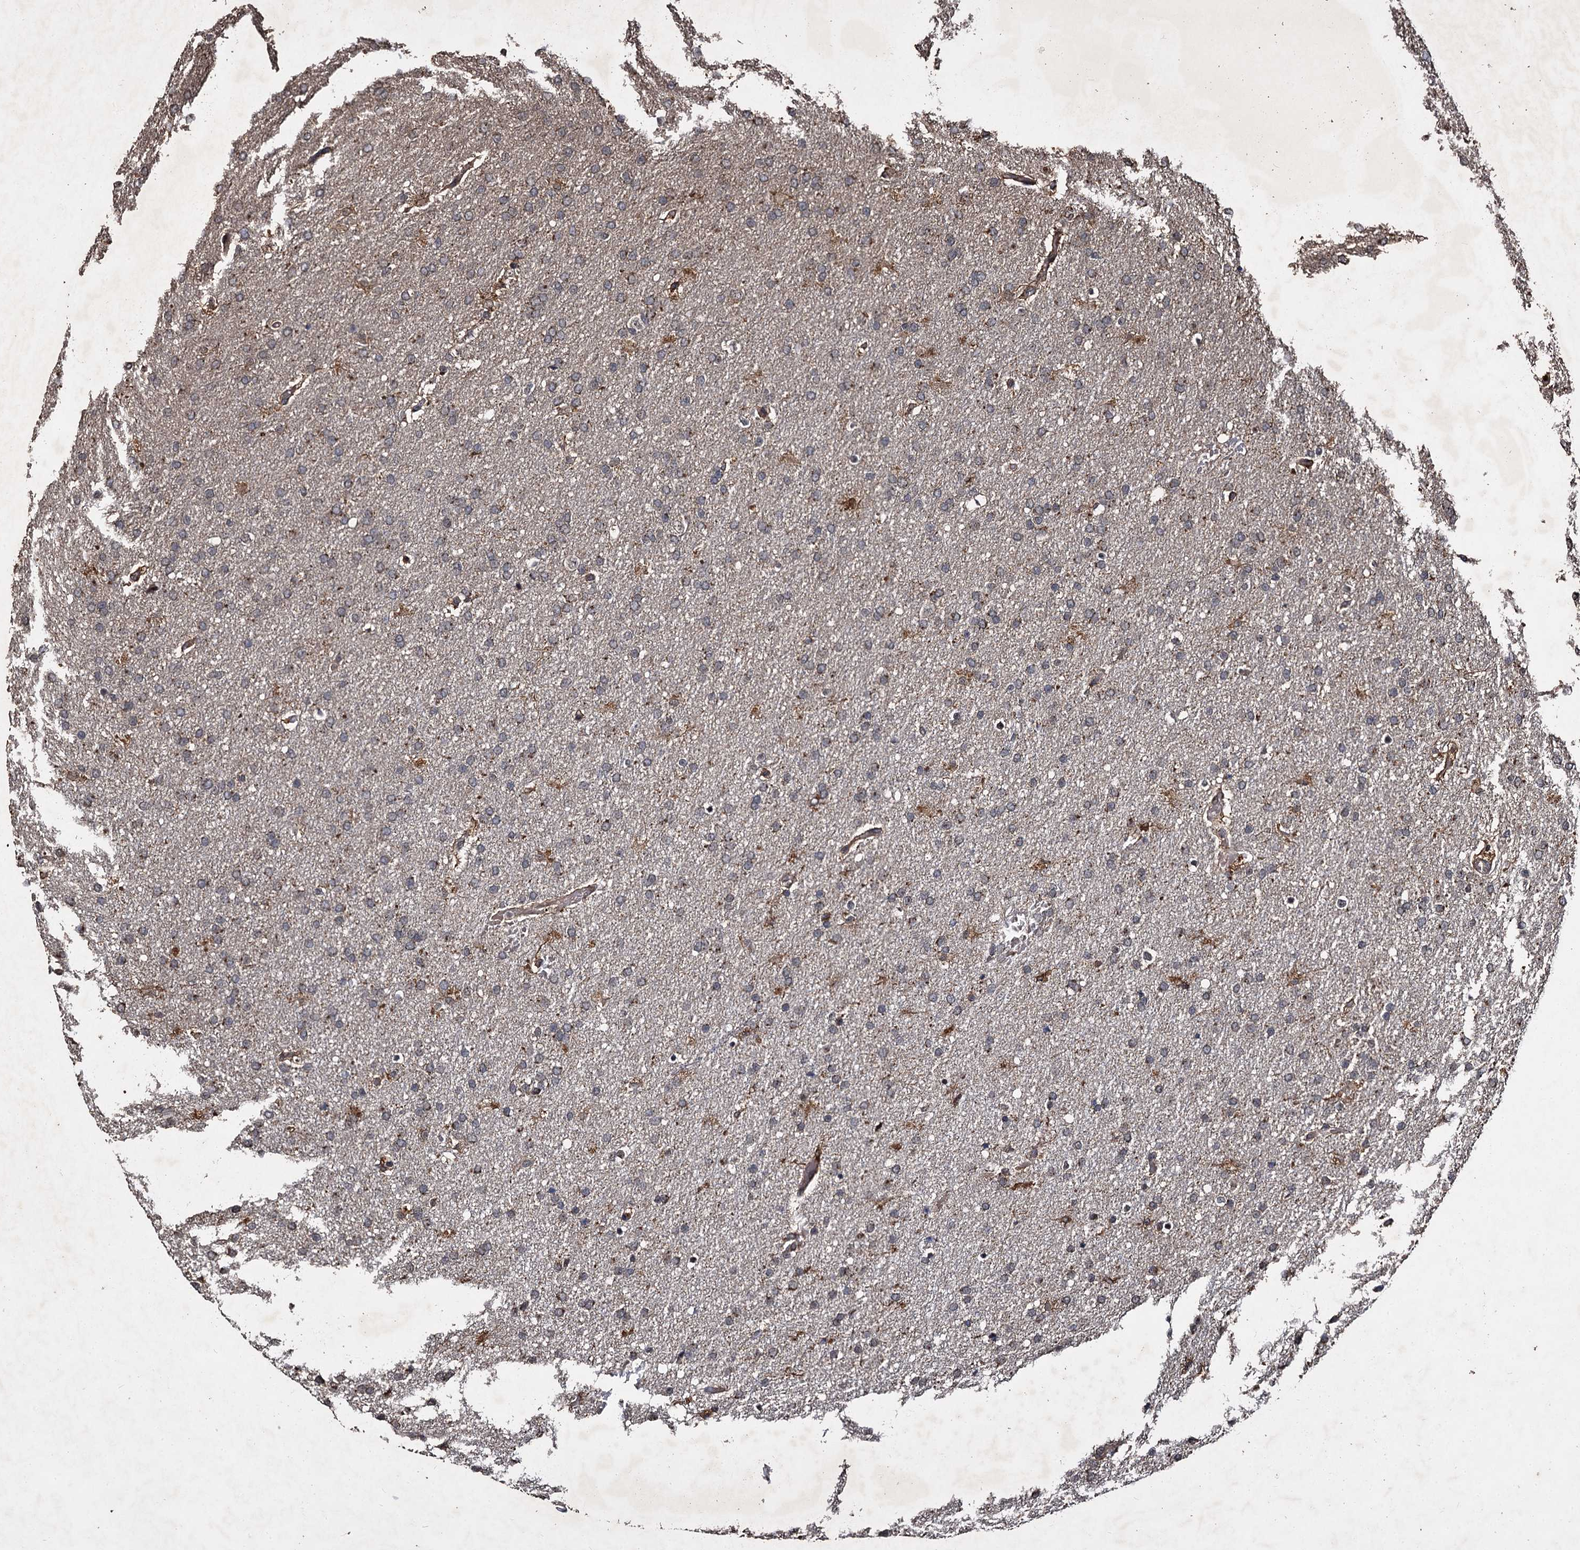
{"staining": {"intensity": "weak", "quantity": "25%-75%", "location": "cytoplasmic/membranous"}, "tissue": "glioma", "cell_type": "Tumor cells", "image_type": "cancer", "snomed": [{"axis": "morphology", "description": "Glioma, malignant, High grade"}, {"axis": "topography", "description": "Brain"}], "caption": "Immunohistochemistry staining of glioma, which demonstrates low levels of weak cytoplasmic/membranous staining in about 25%-75% of tumor cells indicating weak cytoplasmic/membranous protein expression. The staining was performed using DAB (brown) for protein detection and nuclei were counterstained in hematoxylin (blue).", "gene": "SLC46A3", "patient": {"sex": "male", "age": 72}}